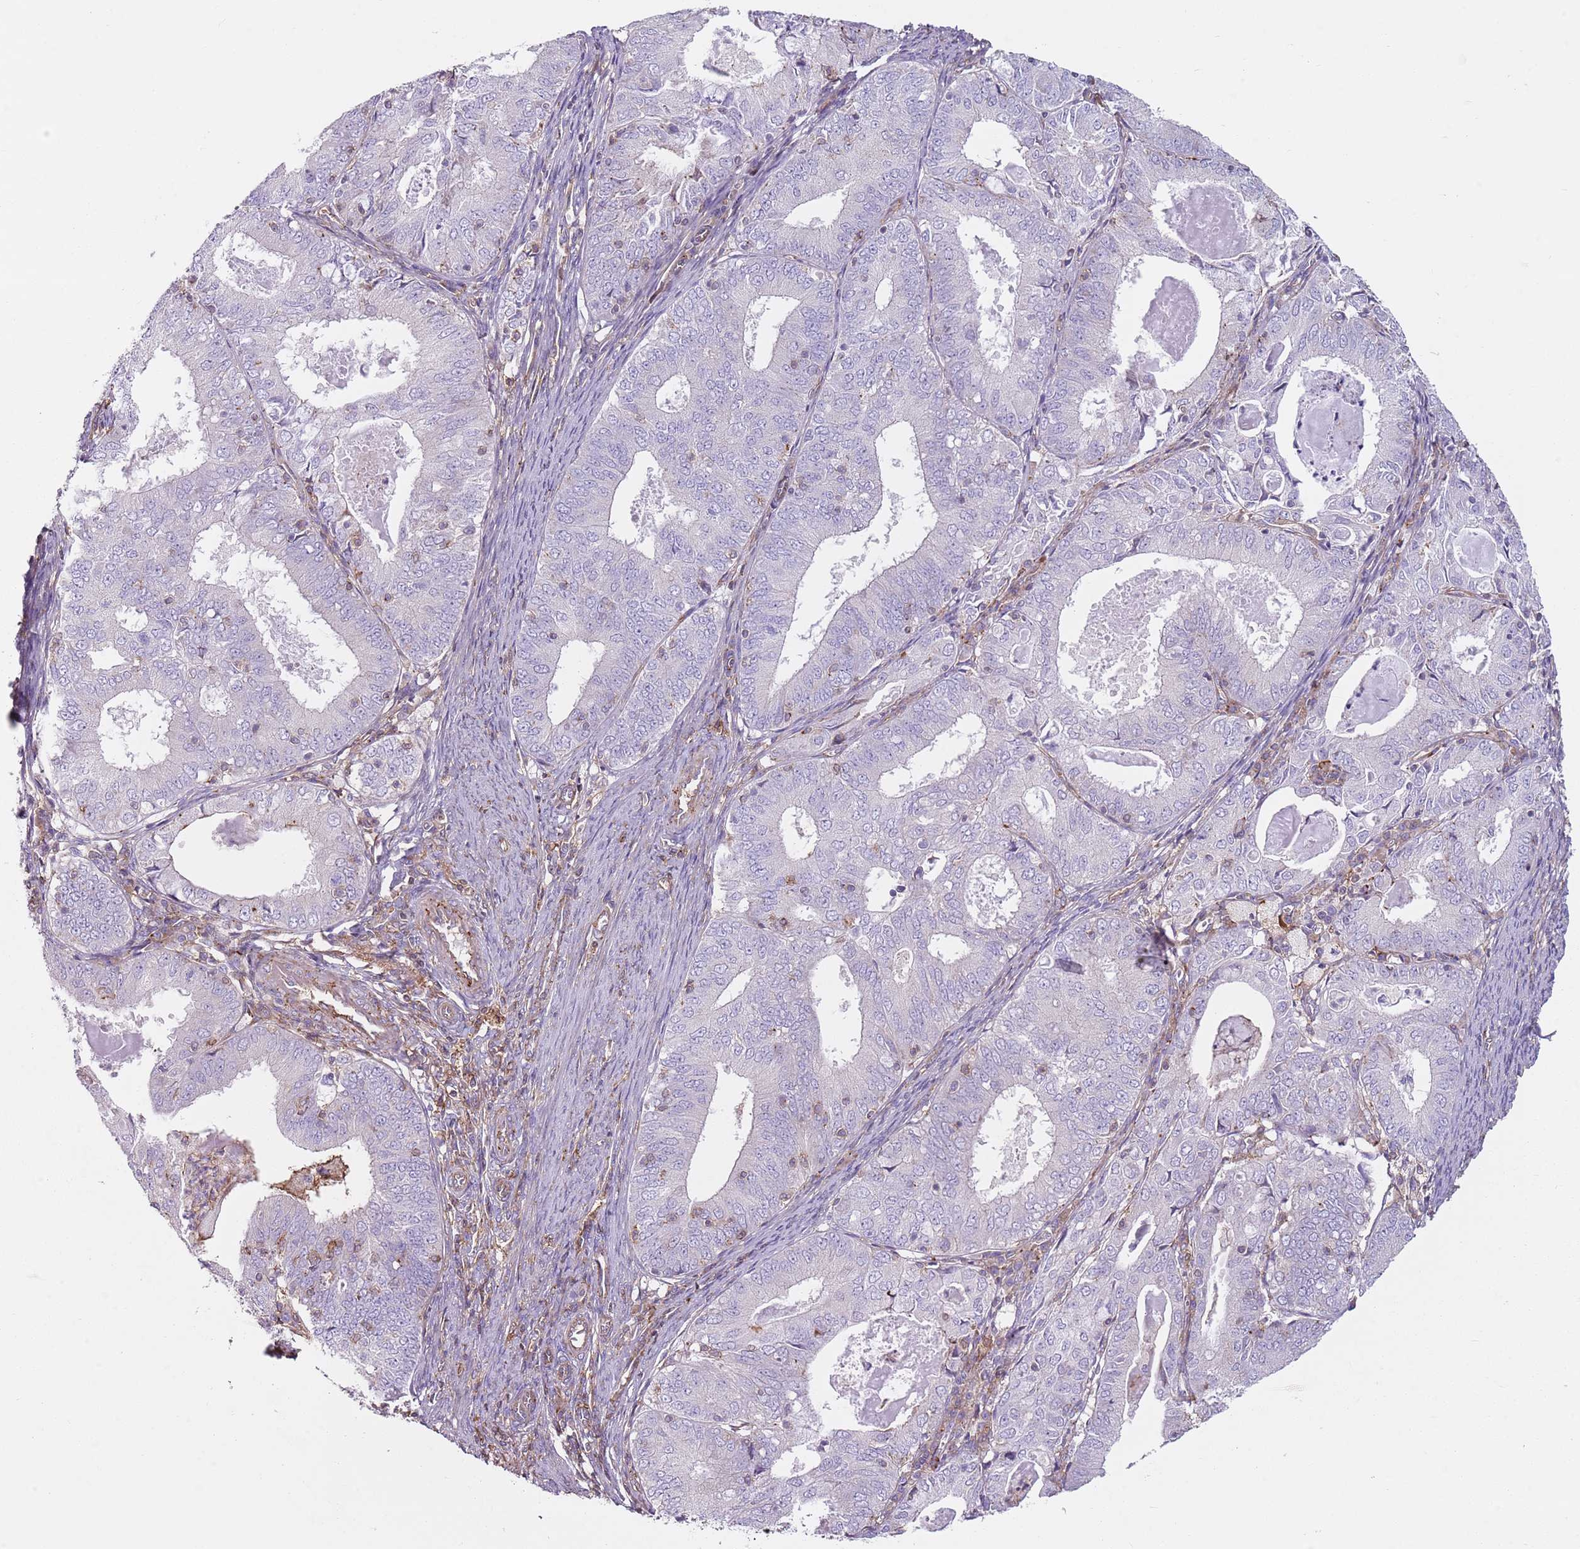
{"staining": {"intensity": "negative", "quantity": "none", "location": "none"}, "tissue": "endometrial cancer", "cell_type": "Tumor cells", "image_type": "cancer", "snomed": [{"axis": "morphology", "description": "Adenocarcinoma, NOS"}, {"axis": "topography", "description": "Endometrium"}], "caption": "A micrograph of endometrial cancer stained for a protein reveals no brown staining in tumor cells.", "gene": "GNAI3", "patient": {"sex": "female", "age": 57}}